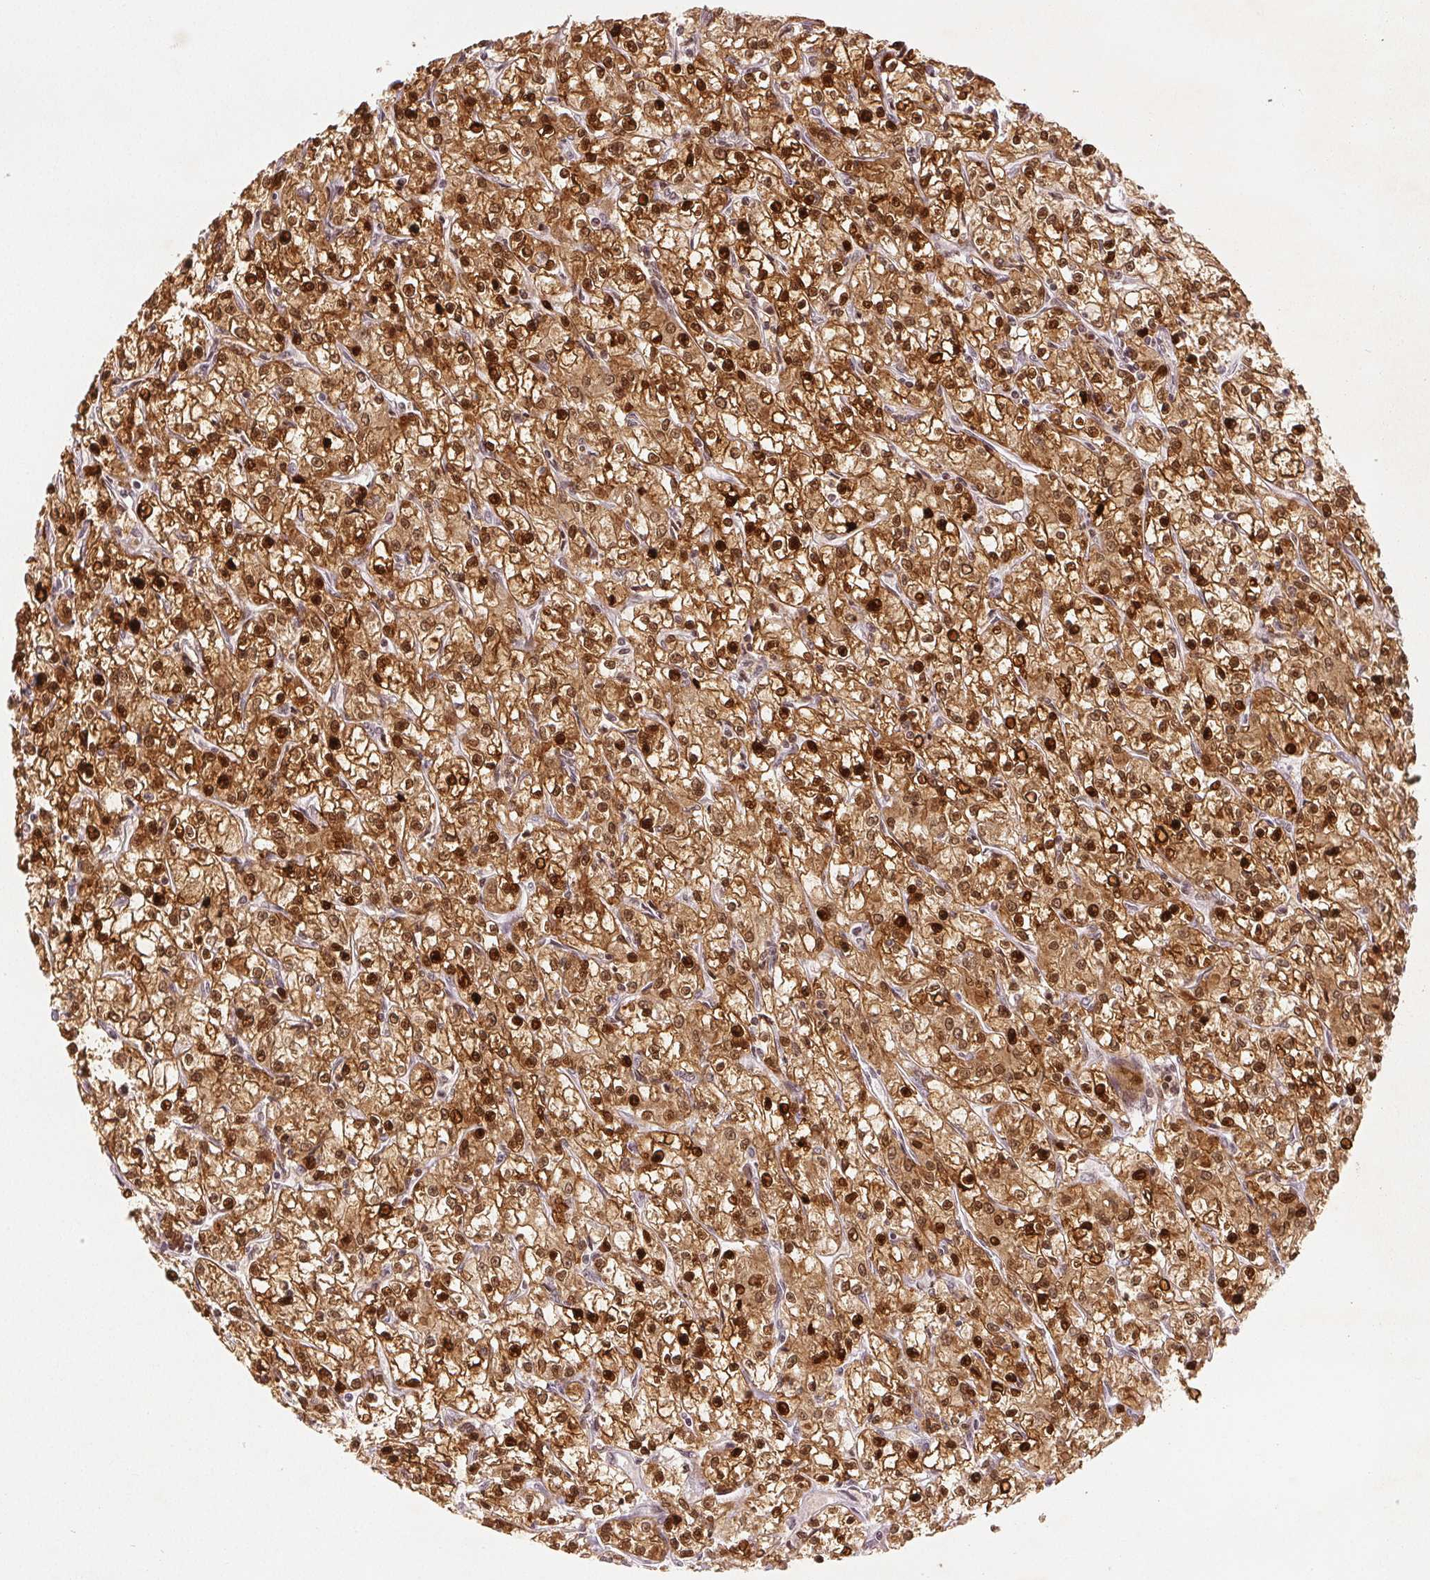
{"staining": {"intensity": "strong", "quantity": ">75%", "location": "cytoplasmic/membranous,nuclear"}, "tissue": "renal cancer", "cell_type": "Tumor cells", "image_type": "cancer", "snomed": [{"axis": "morphology", "description": "Adenocarcinoma, NOS"}, {"axis": "topography", "description": "Kidney"}], "caption": "Protein analysis of renal adenocarcinoma tissue demonstrates strong cytoplasmic/membranous and nuclear positivity in approximately >75% of tumor cells.", "gene": "DEK", "patient": {"sex": "female", "age": 59}}